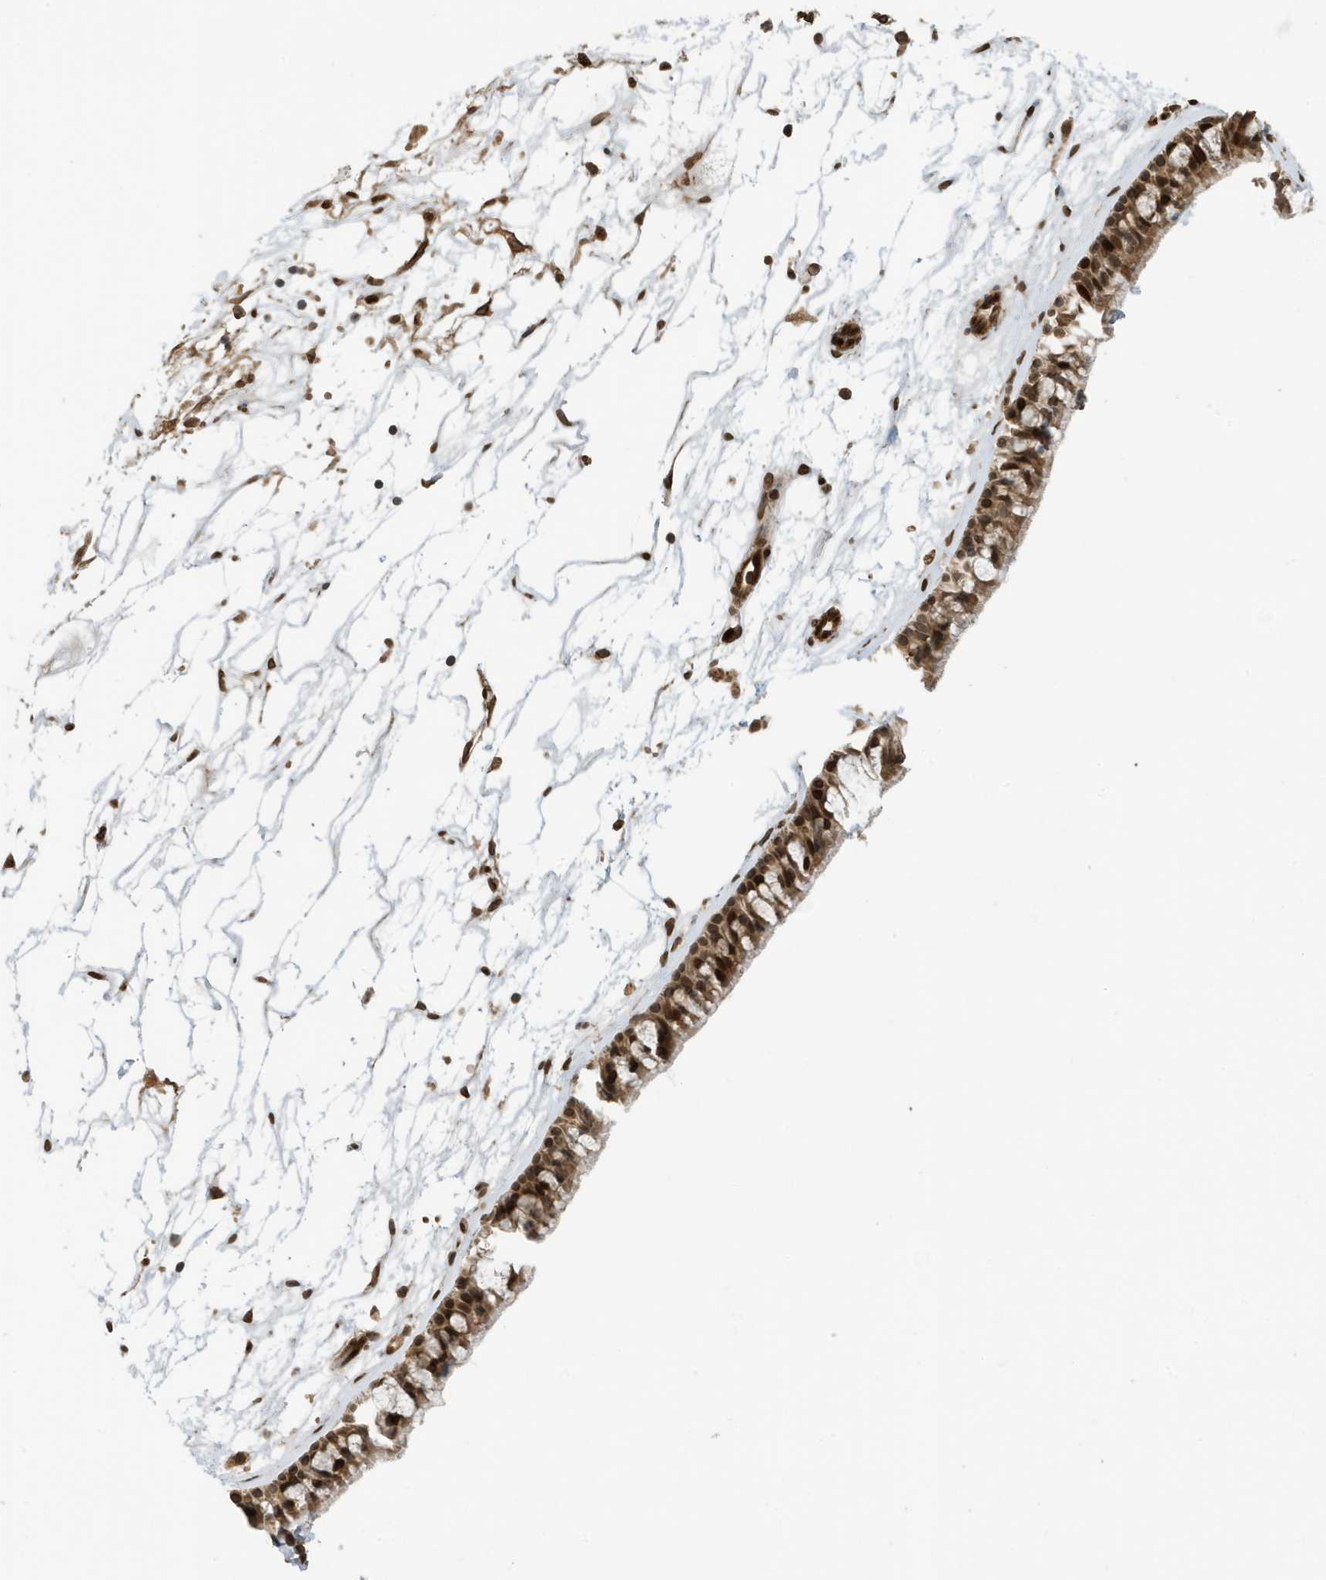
{"staining": {"intensity": "moderate", "quantity": ">75%", "location": "cytoplasmic/membranous,nuclear"}, "tissue": "nasopharynx", "cell_type": "Respiratory epithelial cells", "image_type": "normal", "snomed": [{"axis": "morphology", "description": "Normal tissue, NOS"}, {"axis": "topography", "description": "Nasopharynx"}], "caption": "Normal nasopharynx reveals moderate cytoplasmic/membranous,nuclear staining in about >75% of respiratory epithelial cells, visualized by immunohistochemistry. The staining was performed using DAB, with brown indicating positive protein expression. Nuclei are stained blue with hematoxylin.", "gene": "DUSP18", "patient": {"sex": "male", "age": 64}}